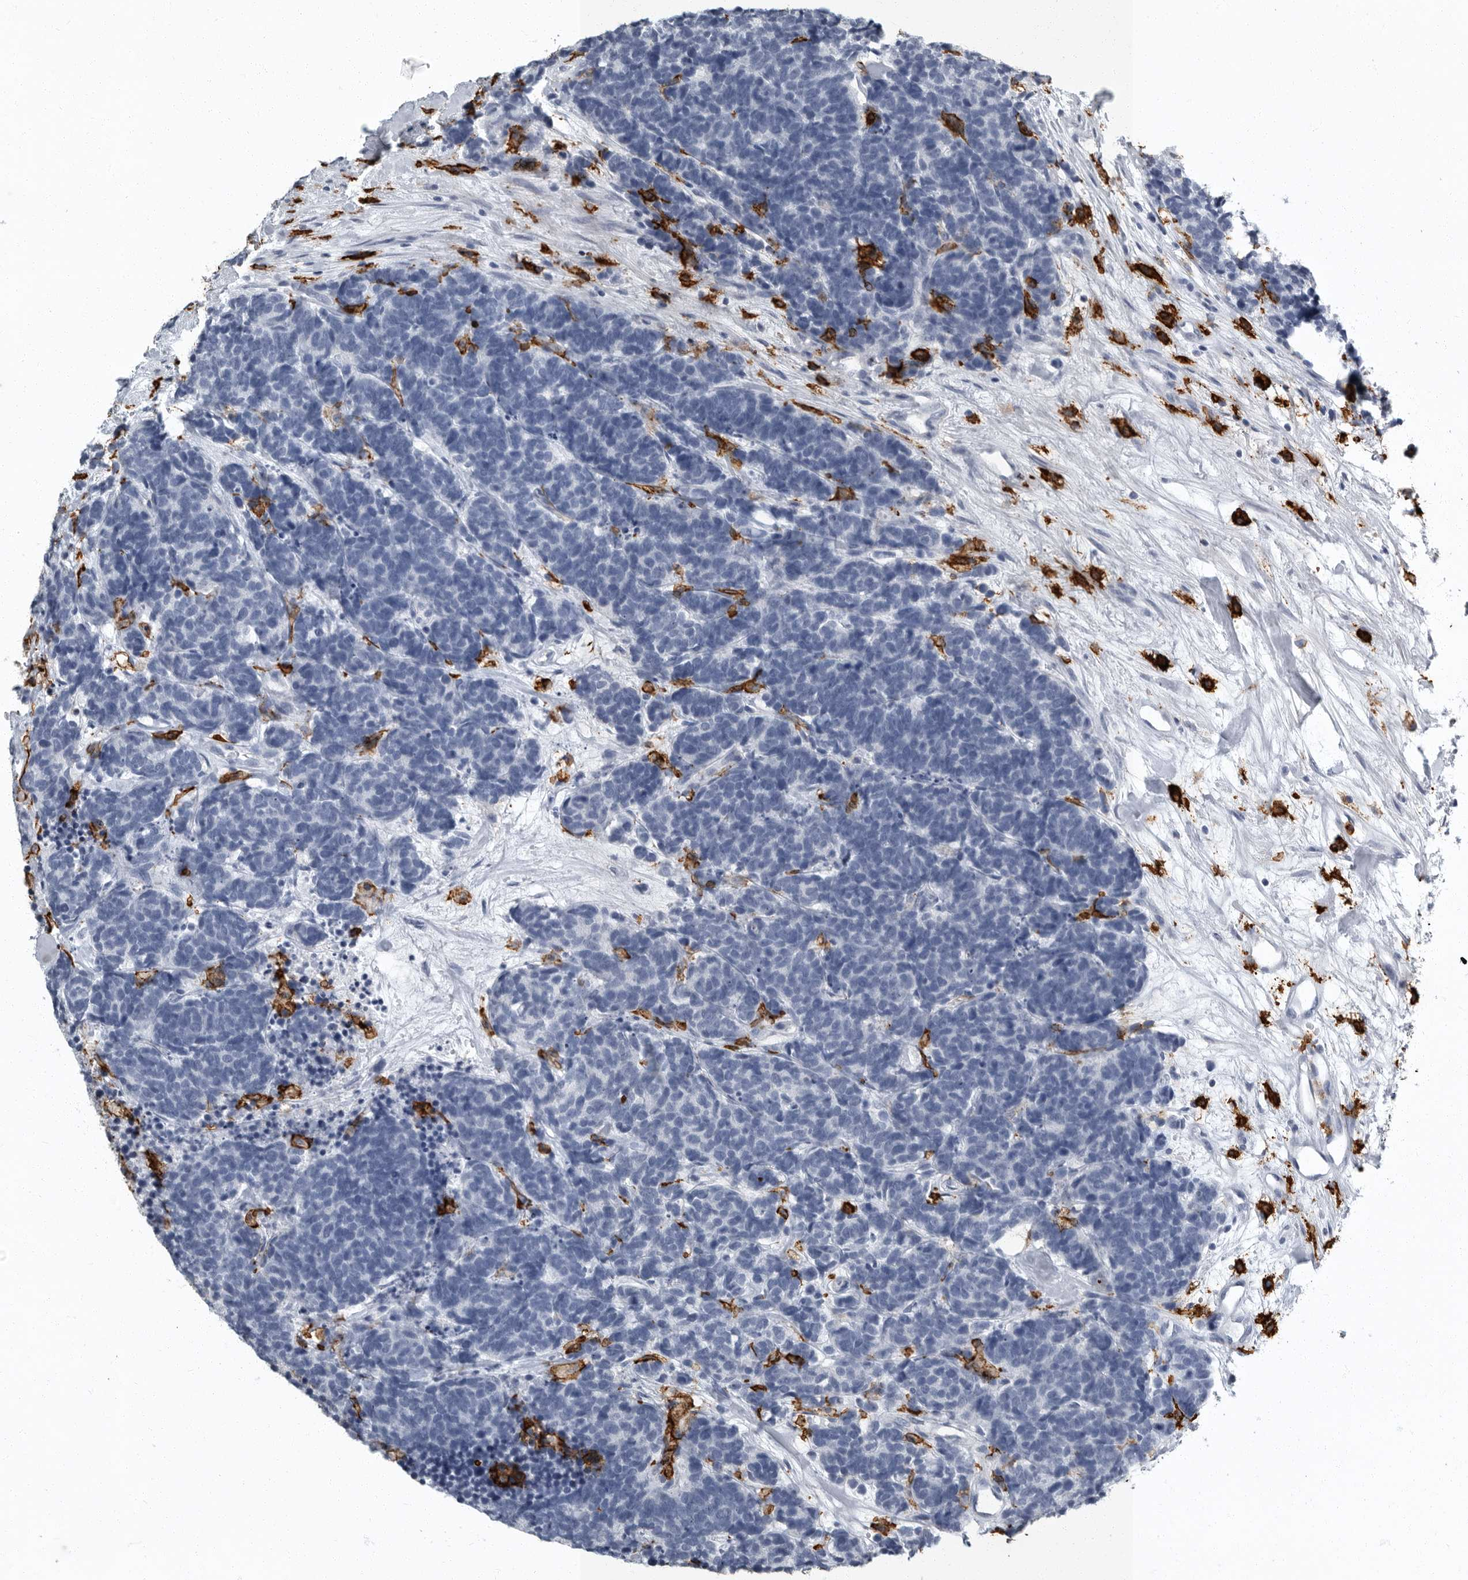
{"staining": {"intensity": "negative", "quantity": "none", "location": "none"}, "tissue": "carcinoid", "cell_type": "Tumor cells", "image_type": "cancer", "snomed": [{"axis": "morphology", "description": "Carcinoma, NOS"}, {"axis": "morphology", "description": "Carcinoid, malignant, NOS"}, {"axis": "topography", "description": "Urinary bladder"}], "caption": "Human carcinoma stained for a protein using IHC demonstrates no positivity in tumor cells.", "gene": "FCER1G", "patient": {"sex": "male", "age": 57}}